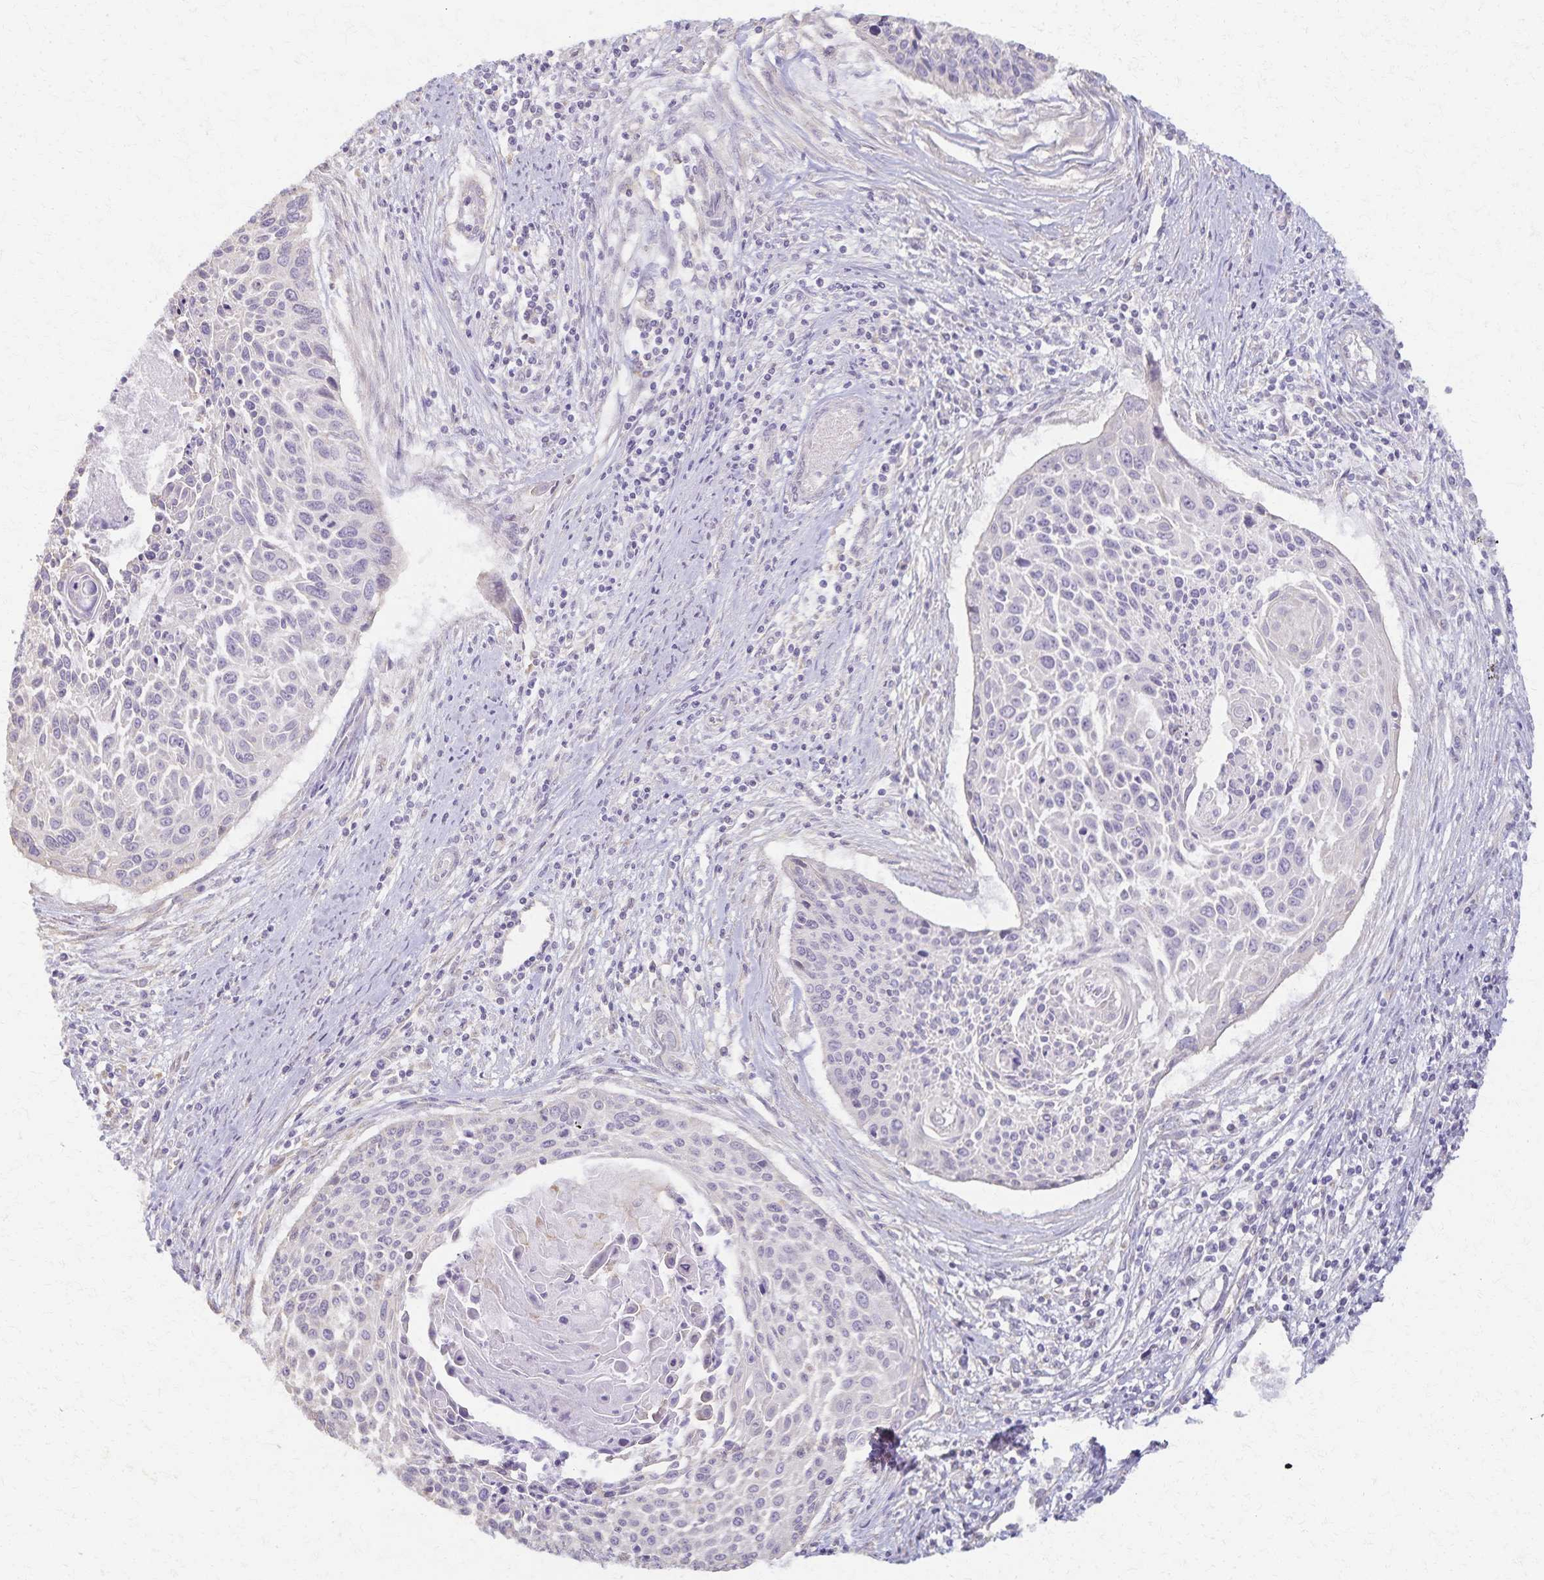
{"staining": {"intensity": "negative", "quantity": "none", "location": "none"}, "tissue": "cervical cancer", "cell_type": "Tumor cells", "image_type": "cancer", "snomed": [{"axis": "morphology", "description": "Squamous cell carcinoma, NOS"}, {"axis": "topography", "description": "Cervix"}], "caption": "DAB (3,3'-diaminobenzidine) immunohistochemical staining of cervical cancer reveals no significant expression in tumor cells. (Stains: DAB (3,3'-diaminobenzidine) immunohistochemistry with hematoxylin counter stain, Microscopy: brightfield microscopy at high magnification).", "gene": "KISS1", "patient": {"sex": "female", "age": 55}}